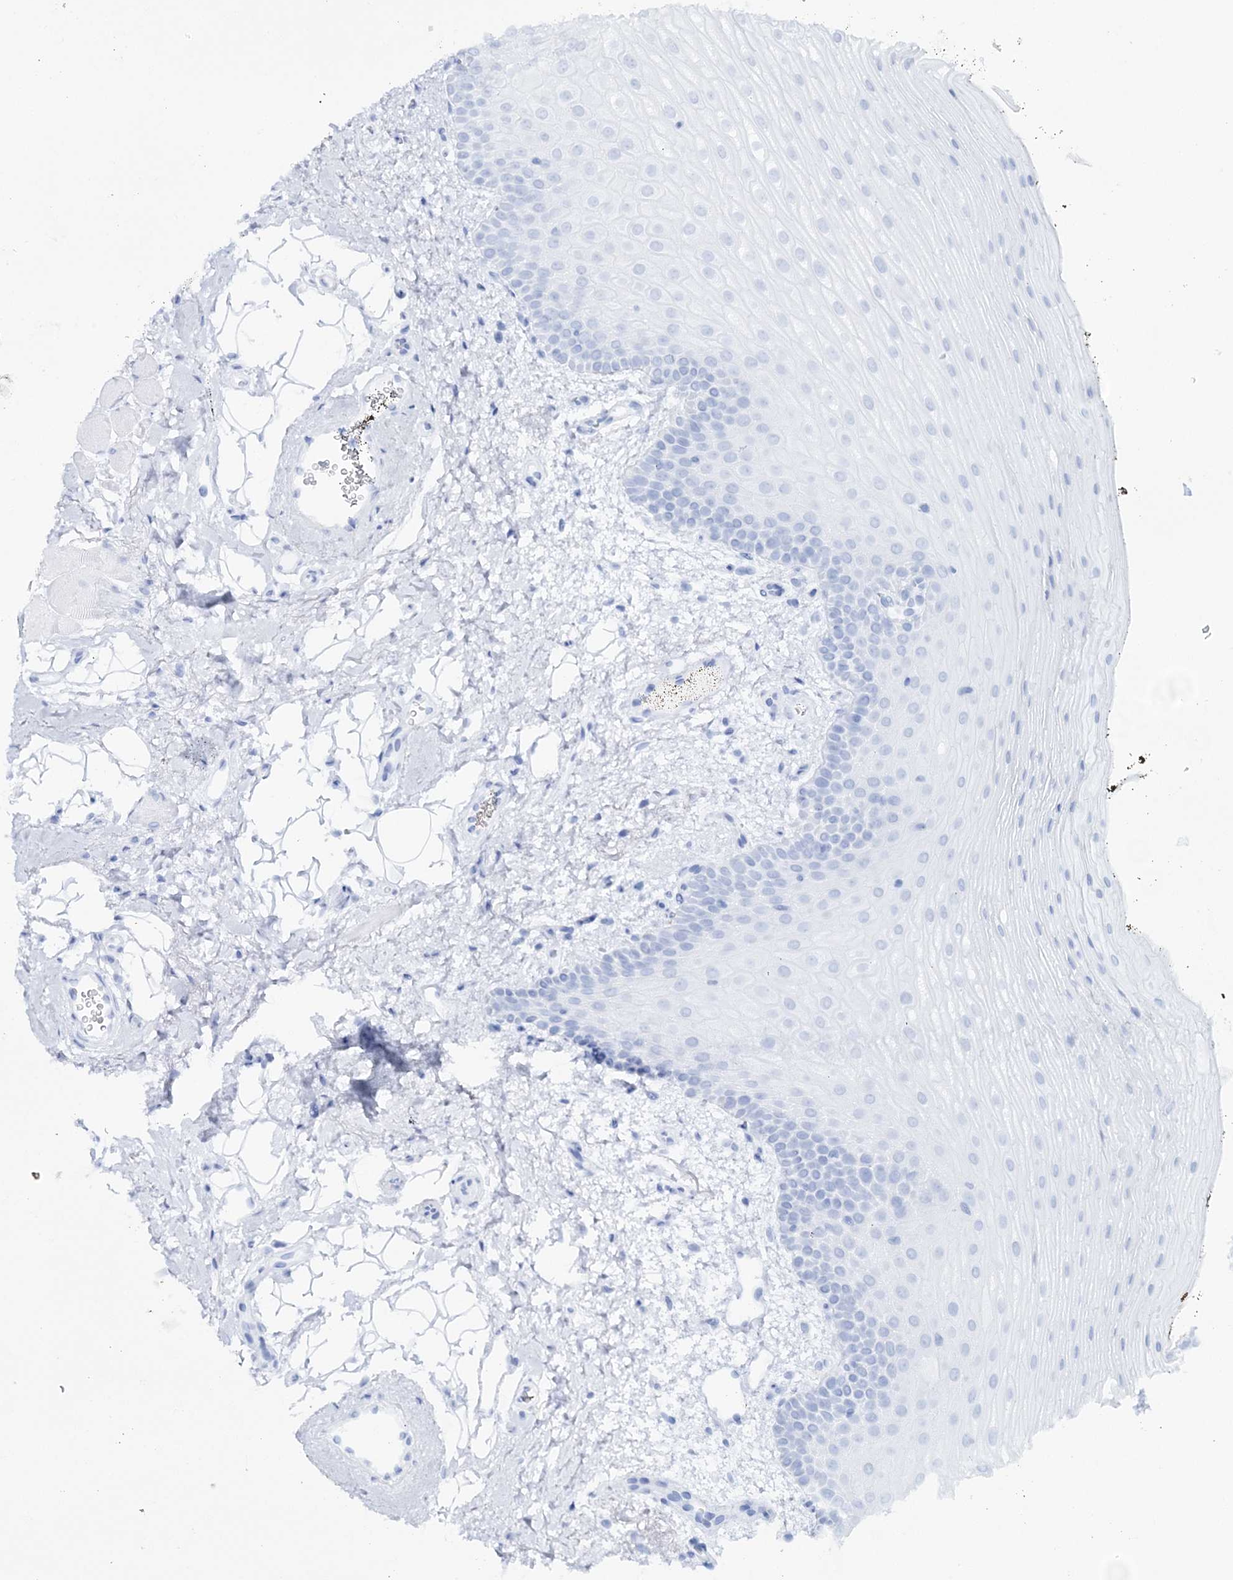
{"staining": {"intensity": "moderate", "quantity": "<25%", "location": "cytoplasmic/membranous"}, "tissue": "oral mucosa", "cell_type": "Squamous epithelial cells", "image_type": "normal", "snomed": [{"axis": "morphology", "description": "No evidence of malignacy"}, {"axis": "topography", "description": "Oral tissue"}, {"axis": "topography", "description": "Head-Neck"}], "caption": "Protein staining by immunohistochemistry exhibits moderate cytoplasmic/membranous expression in about <25% of squamous epithelial cells in normal oral mucosa.", "gene": "MOCS2", "patient": {"sex": "male", "age": 68}}